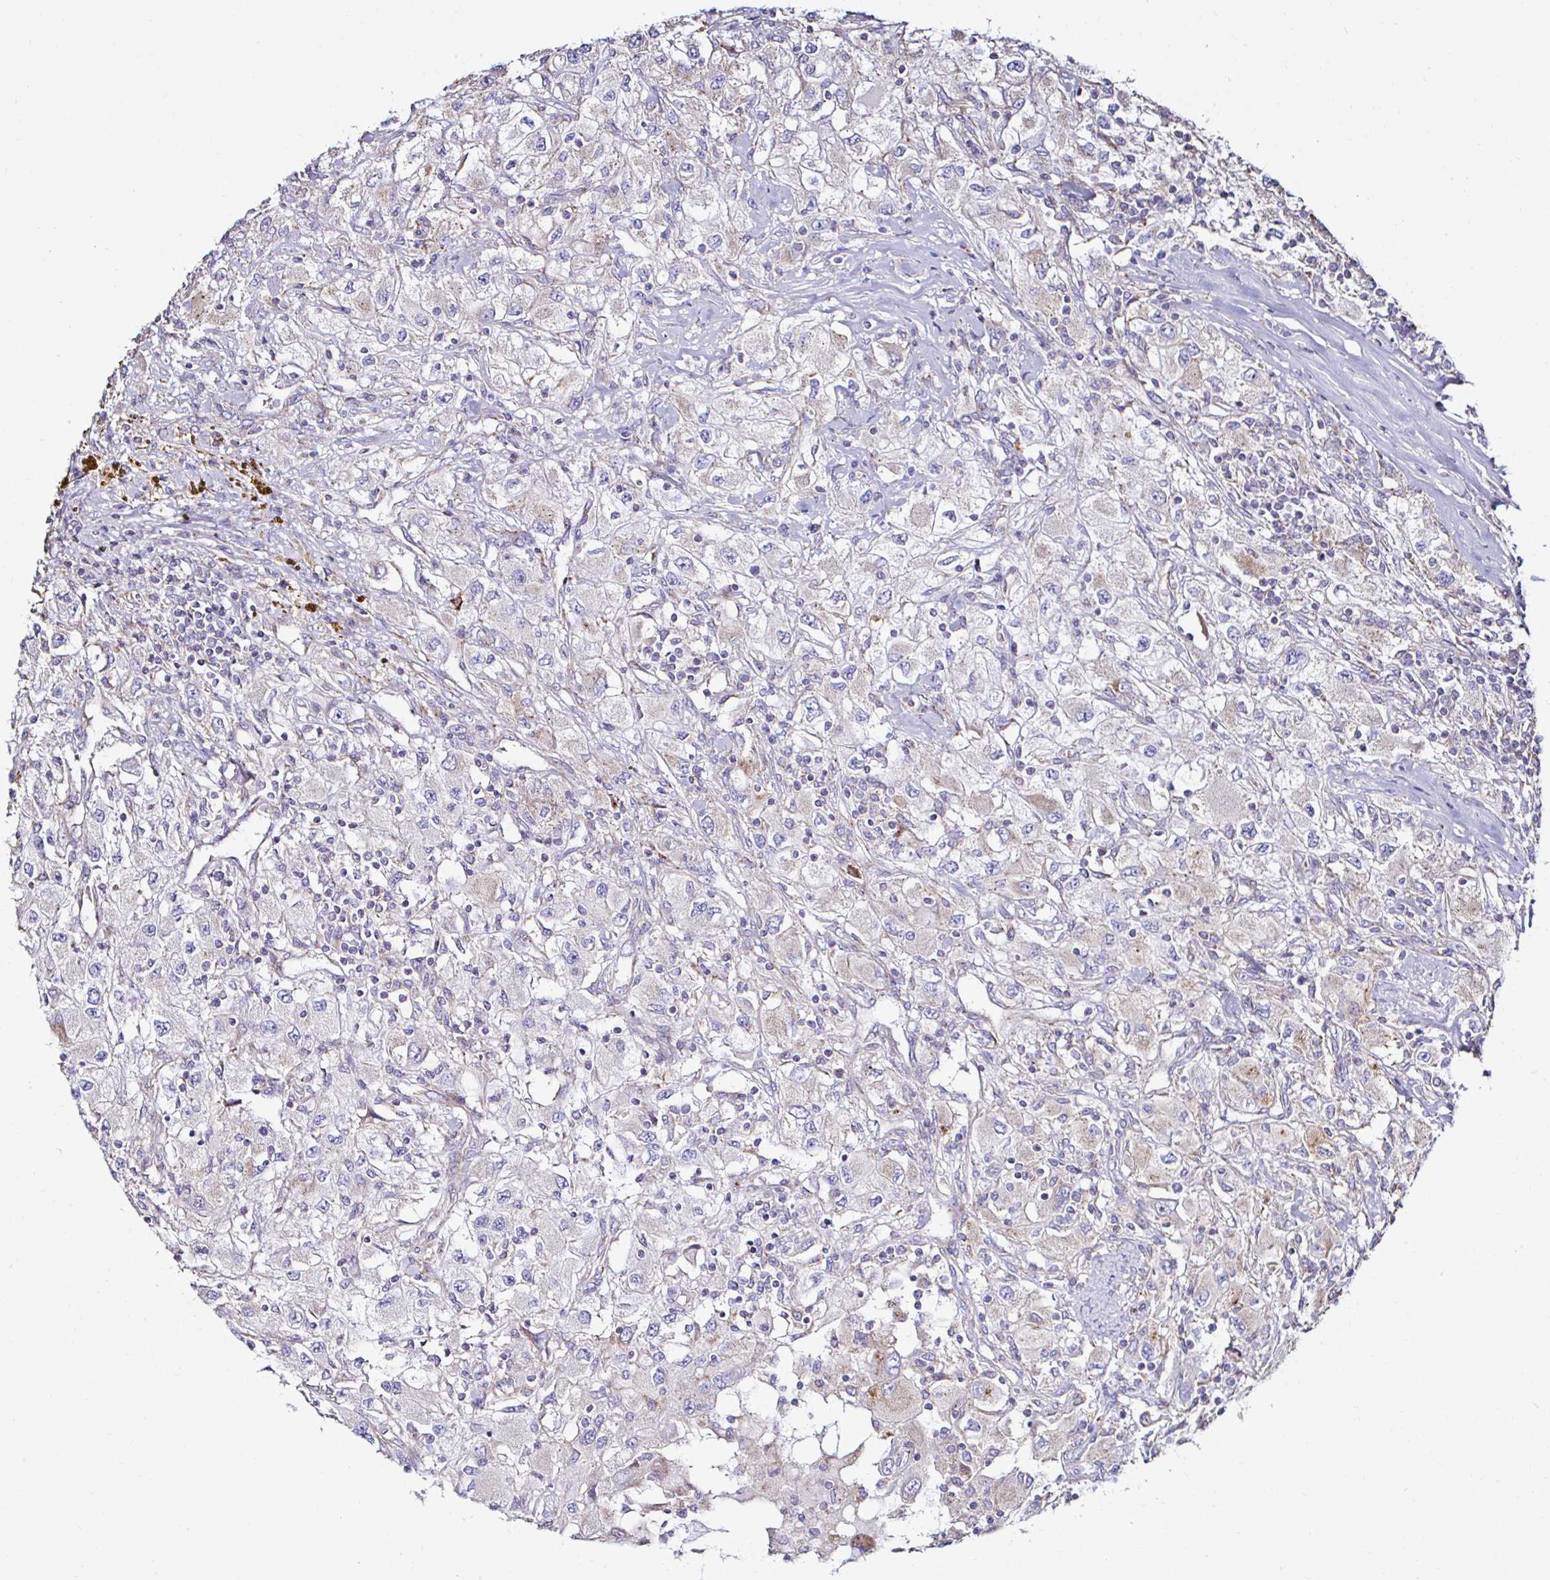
{"staining": {"intensity": "negative", "quantity": "none", "location": "none"}, "tissue": "renal cancer", "cell_type": "Tumor cells", "image_type": "cancer", "snomed": [{"axis": "morphology", "description": "Adenocarcinoma, NOS"}, {"axis": "topography", "description": "Kidney"}], "caption": "This micrograph is of renal cancer stained with immunohistochemistry (IHC) to label a protein in brown with the nuclei are counter-stained blue. There is no expression in tumor cells.", "gene": "GALNS", "patient": {"sex": "female", "age": 67}}